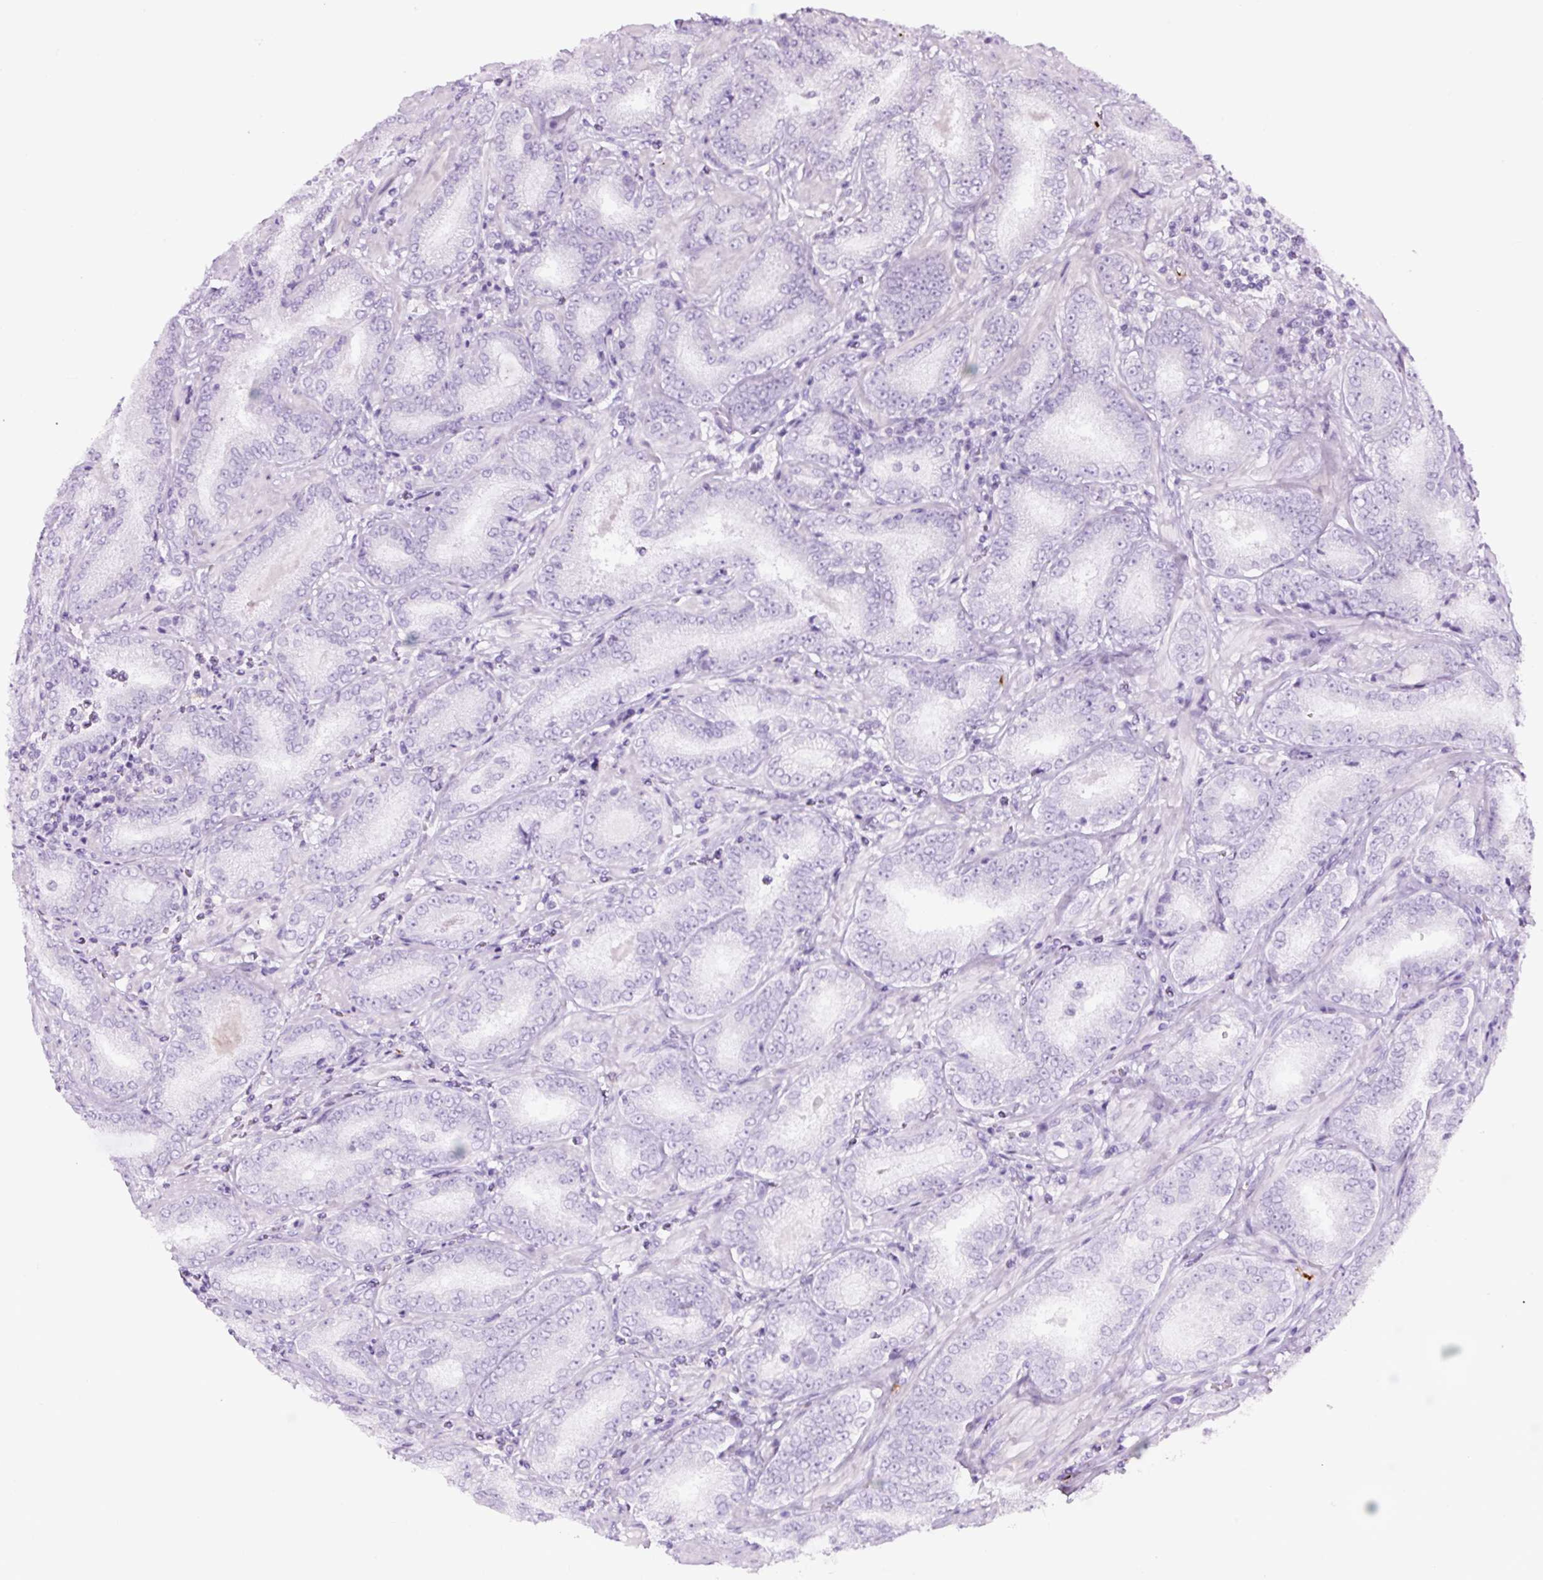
{"staining": {"intensity": "negative", "quantity": "none", "location": "none"}, "tissue": "prostate cancer", "cell_type": "Tumor cells", "image_type": "cancer", "snomed": [{"axis": "morphology", "description": "Adenocarcinoma, High grade"}, {"axis": "topography", "description": "Prostate"}], "caption": "Immunohistochemistry image of human prostate cancer stained for a protein (brown), which reveals no expression in tumor cells. (Immunohistochemistry, brightfield microscopy, high magnification).", "gene": "RNF212B", "patient": {"sex": "male", "age": 72}}